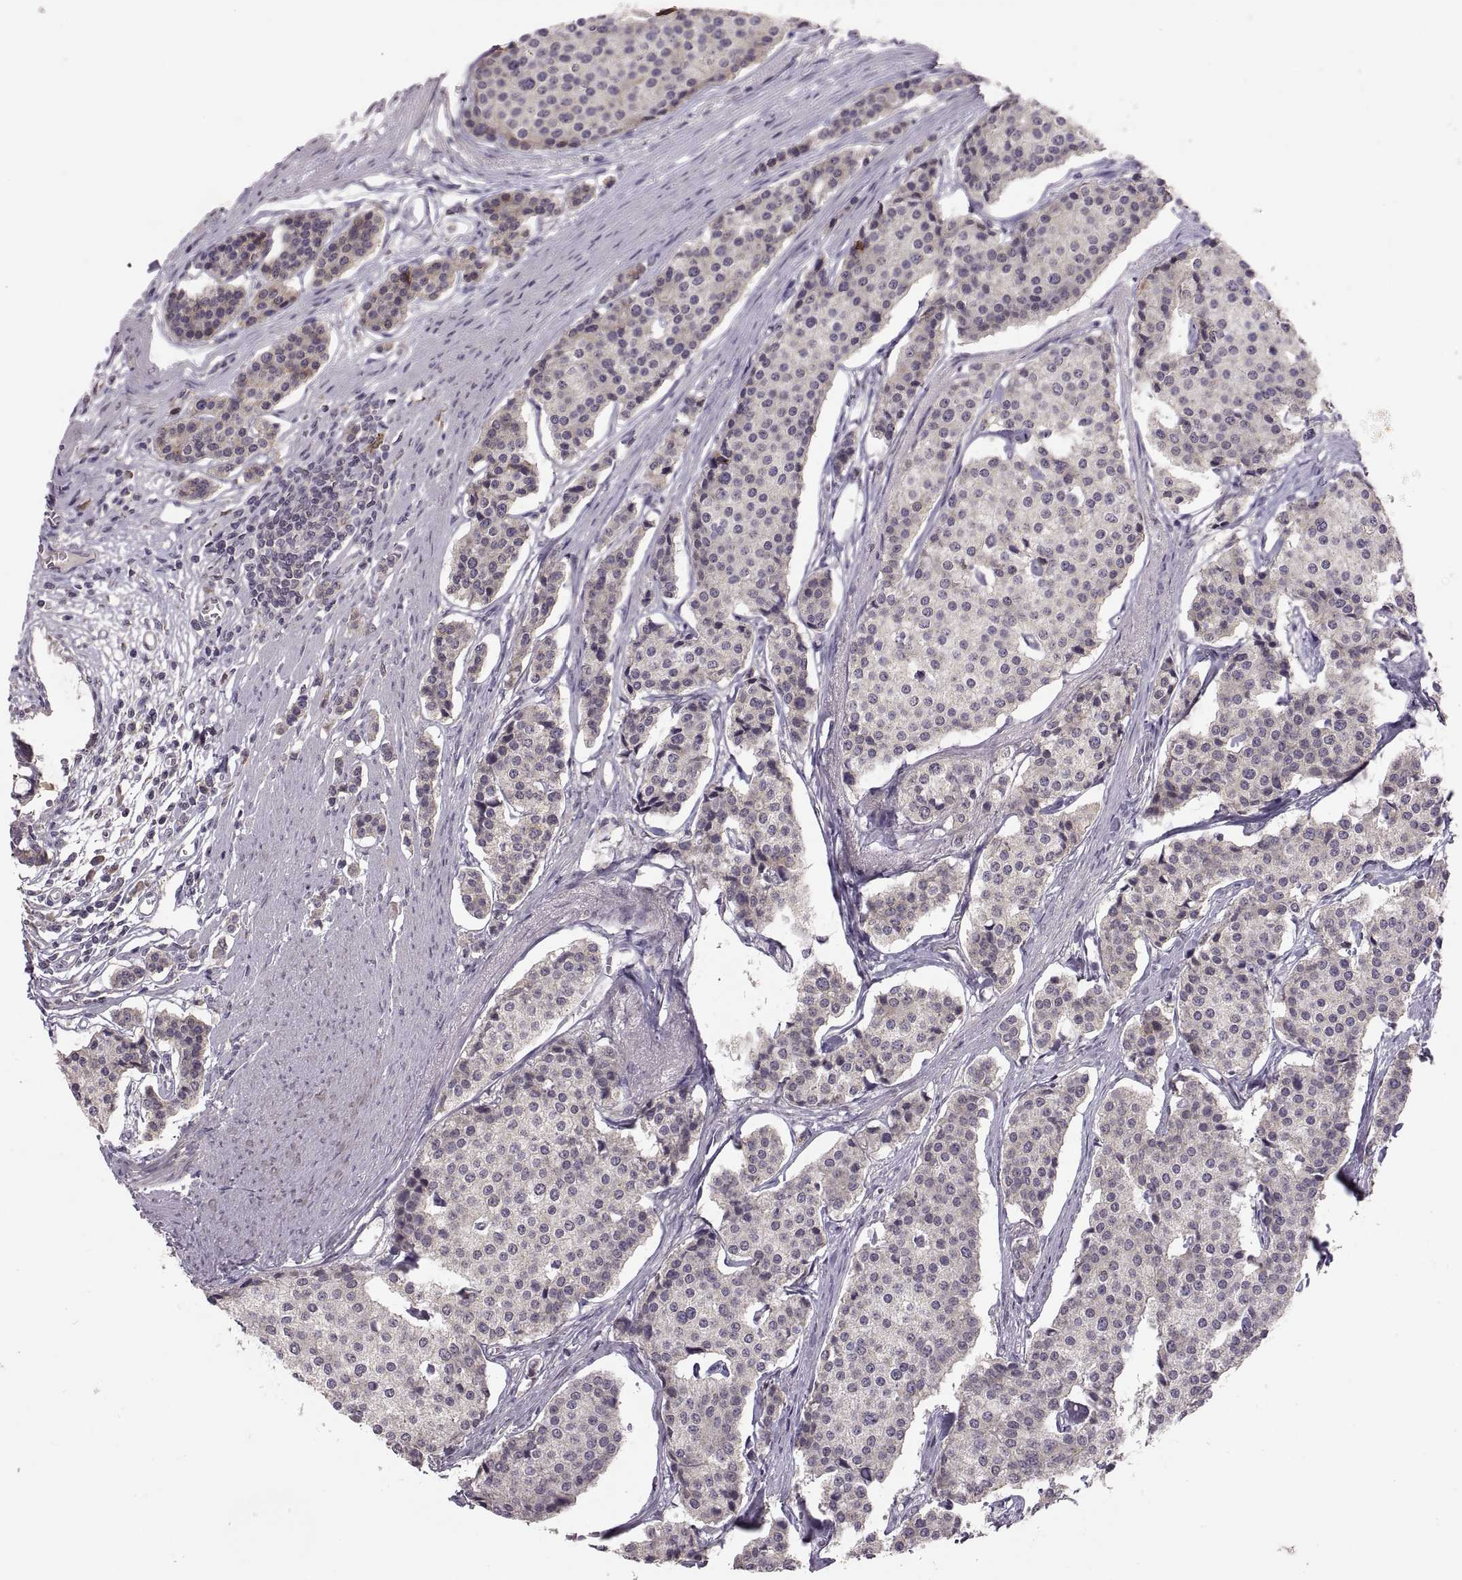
{"staining": {"intensity": "negative", "quantity": "none", "location": "none"}, "tissue": "carcinoid", "cell_type": "Tumor cells", "image_type": "cancer", "snomed": [{"axis": "morphology", "description": "Carcinoid, malignant, NOS"}, {"axis": "topography", "description": "Small intestine"}], "caption": "High magnification brightfield microscopy of malignant carcinoid stained with DAB (brown) and counterstained with hematoxylin (blue): tumor cells show no significant staining.", "gene": "HMGCR", "patient": {"sex": "female", "age": 65}}